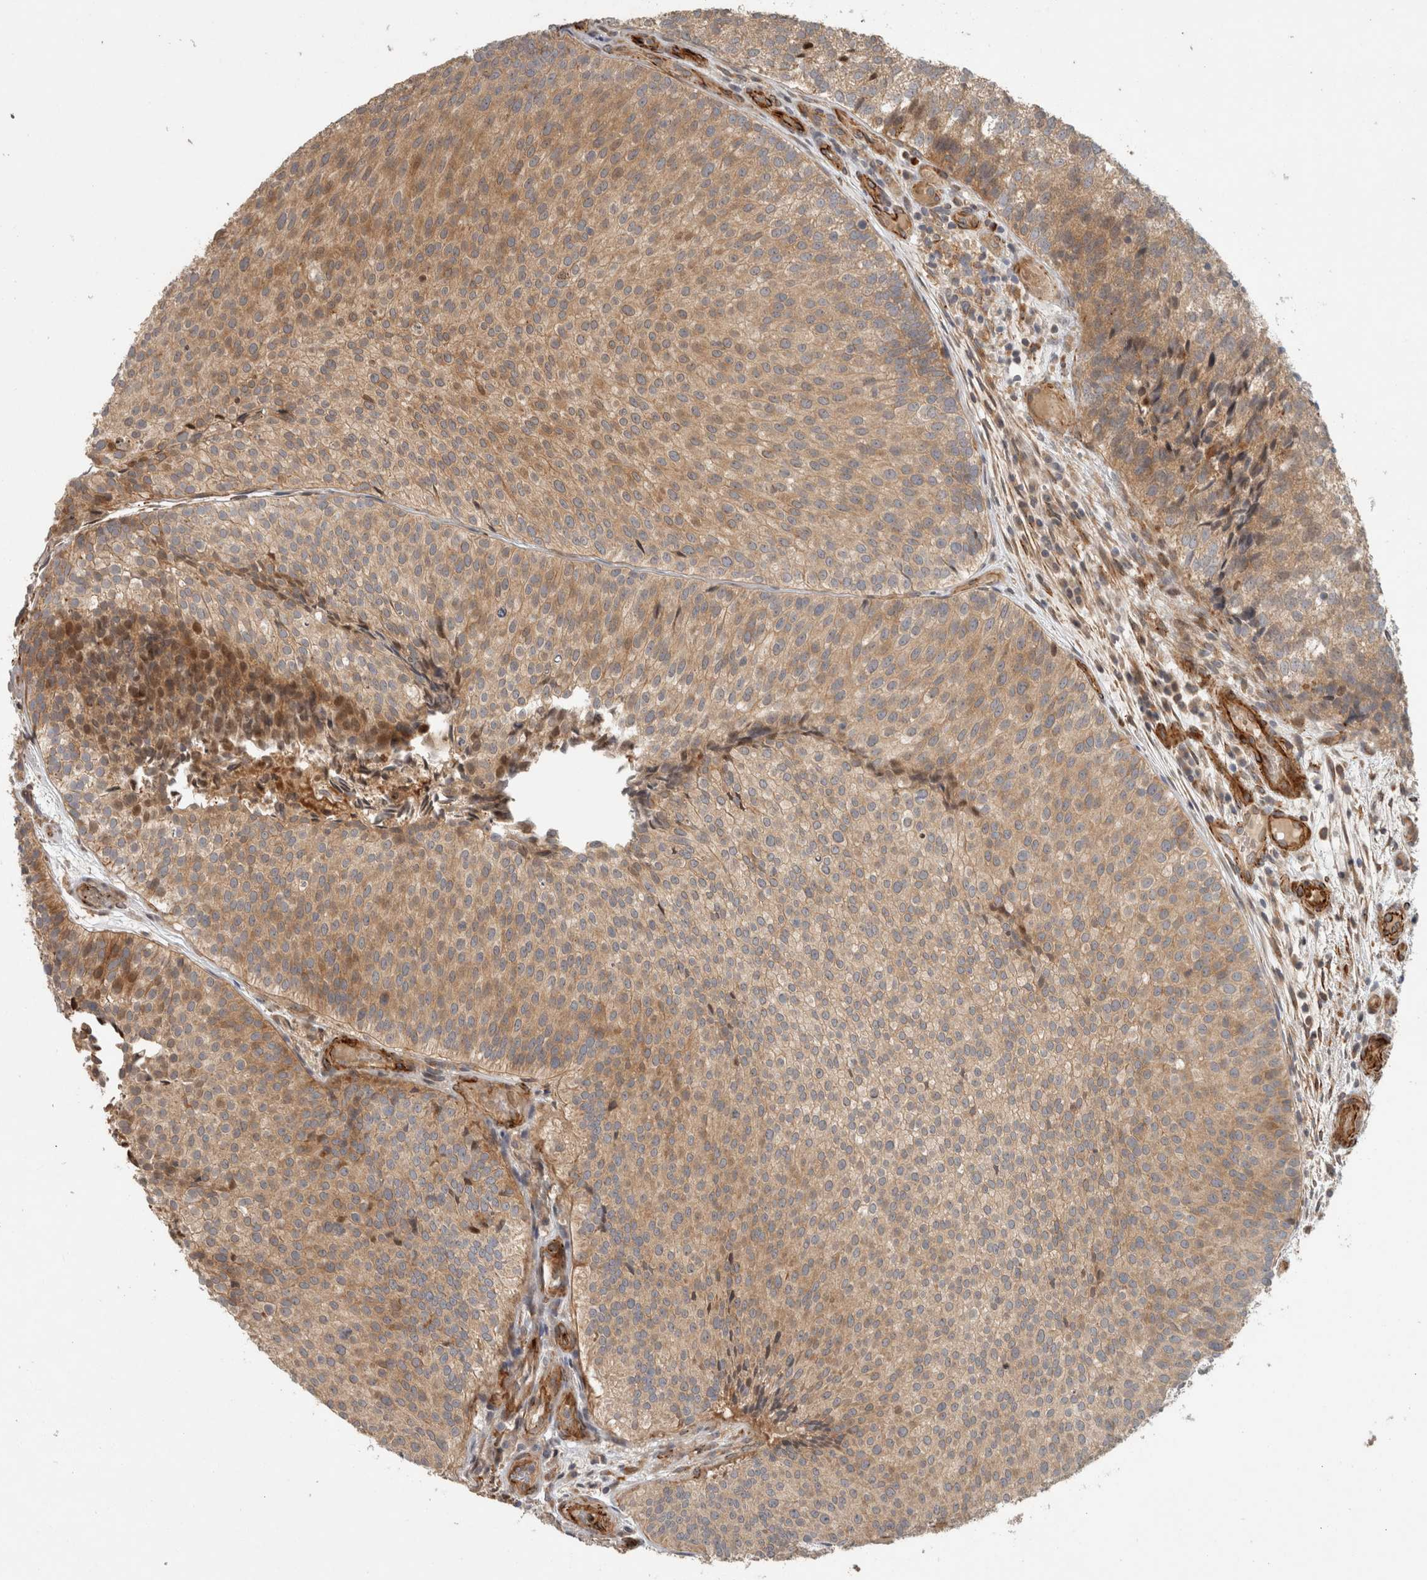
{"staining": {"intensity": "moderate", "quantity": ">75%", "location": "cytoplasmic/membranous"}, "tissue": "urothelial cancer", "cell_type": "Tumor cells", "image_type": "cancer", "snomed": [{"axis": "morphology", "description": "Urothelial carcinoma, Low grade"}, {"axis": "topography", "description": "Urinary bladder"}], "caption": "A photomicrograph showing moderate cytoplasmic/membranous positivity in approximately >75% of tumor cells in urothelial carcinoma (low-grade), as visualized by brown immunohistochemical staining.", "gene": "SIPA1L2", "patient": {"sex": "male", "age": 86}}